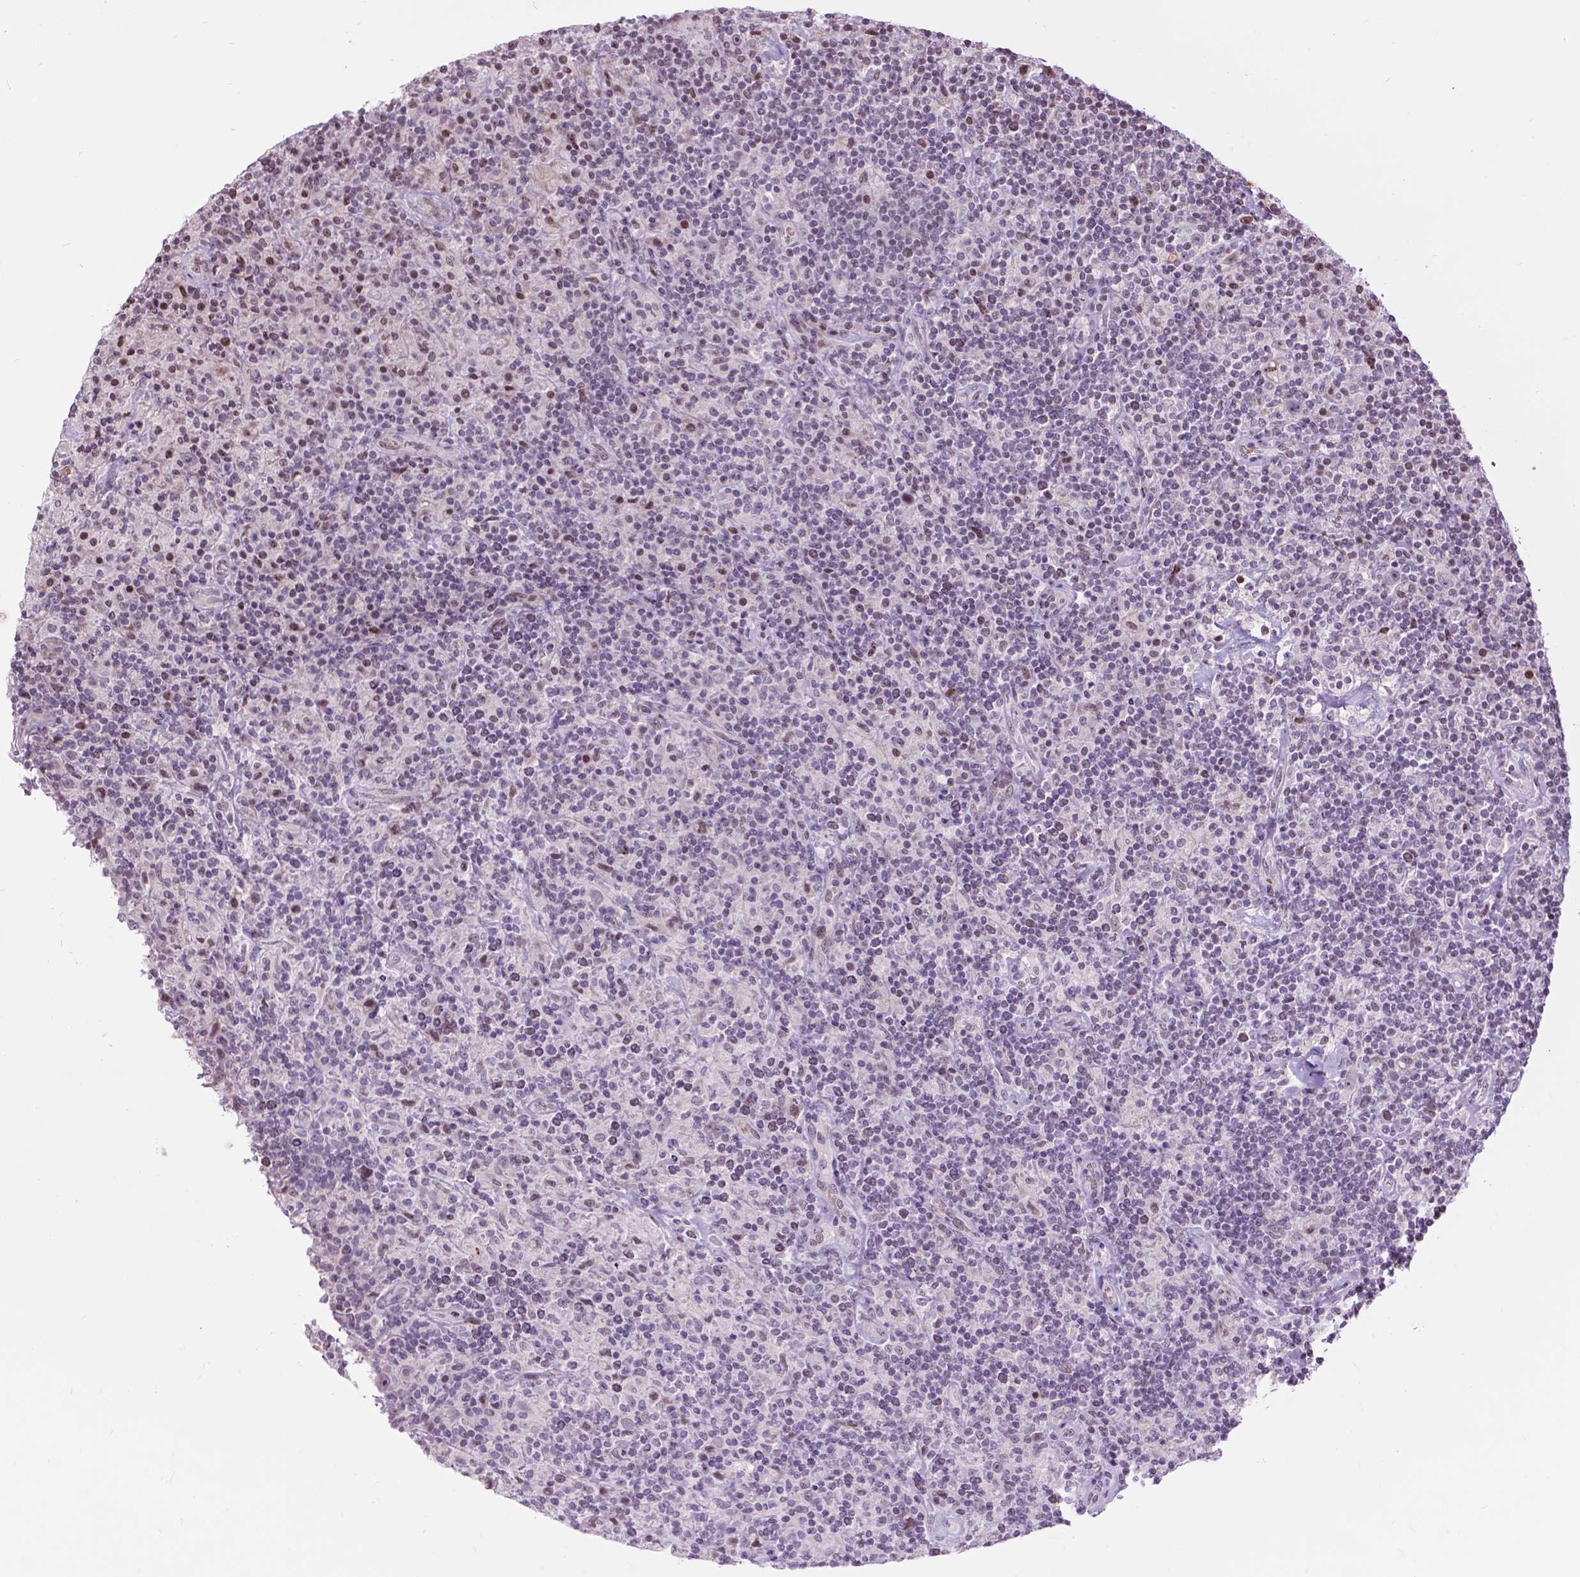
{"staining": {"intensity": "negative", "quantity": "none", "location": "none"}, "tissue": "lymphoma", "cell_type": "Tumor cells", "image_type": "cancer", "snomed": [{"axis": "morphology", "description": "Hodgkin's disease, NOS"}, {"axis": "topography", "description": "Lymph node"}], "caption": "Hodgkin's disease was stained to show a protein in brown. There is no significant staining in tumor cells.", "gene": "PTPN18", "patient": {"sex": "male", "age": 70}}